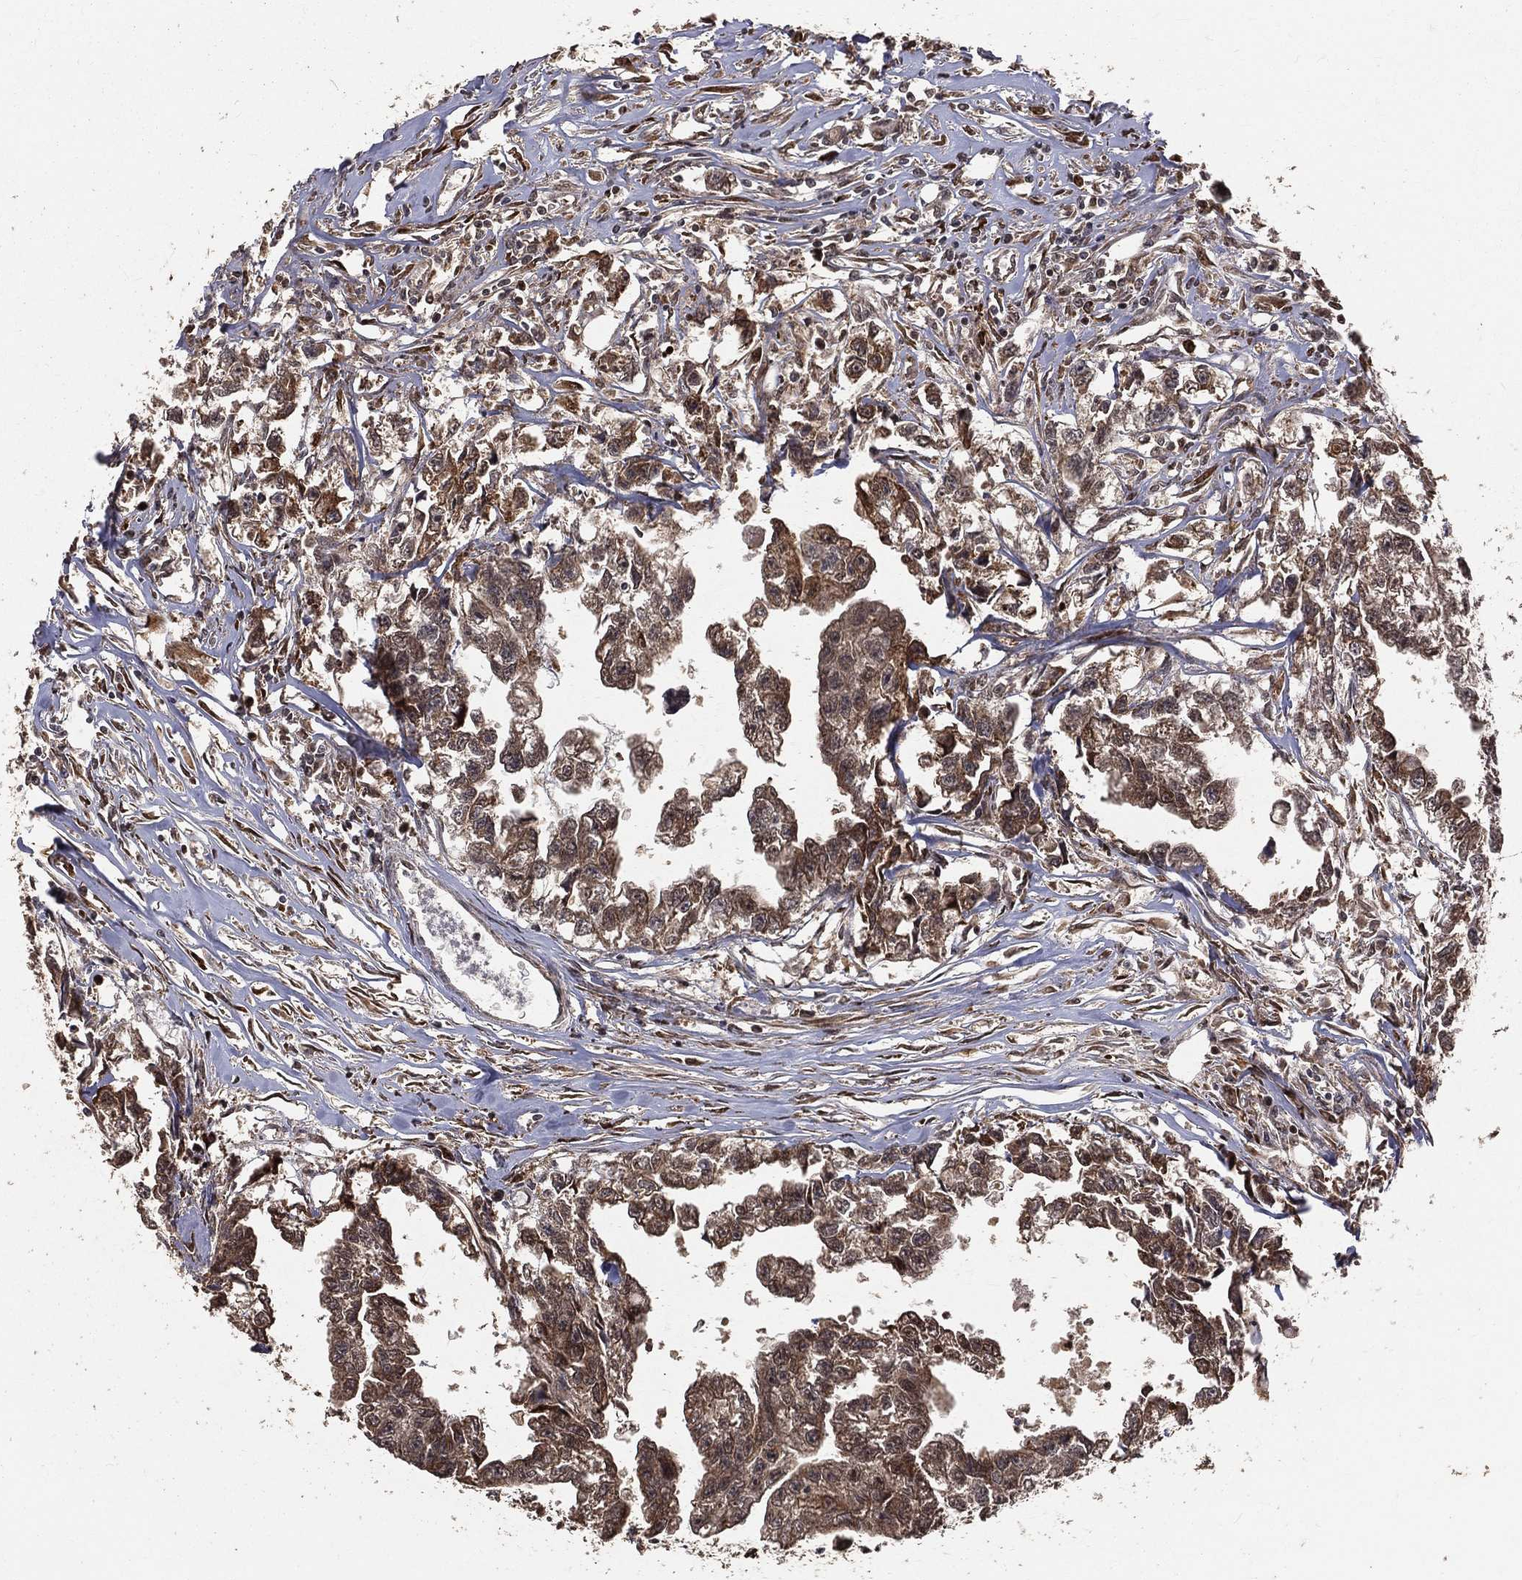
{"staining": {"intensity": "weak", "quantity": "25%-75%", "location": "cytoplasmic/membranous"}, "tissue": "testis cancer", "cell_type": "Tumor cells", "image_type": "cancer", "snomed": [{"axis": "morphology", "description": "Carcinoma, Embryonal, NOS"}, {"axis": "morphology", "description": "Teratoma, malignant, NOS"}, {"axis": "topography", "description": "Testis"}], "caption": "This is a histology image of IHC staining of teratoma (malignant) (testis), which shows weak staining in the cytoplasmic/membranous of tumor cells.", "gene": "MAPK1", "patient": {"sex": "male", "age": 44}}